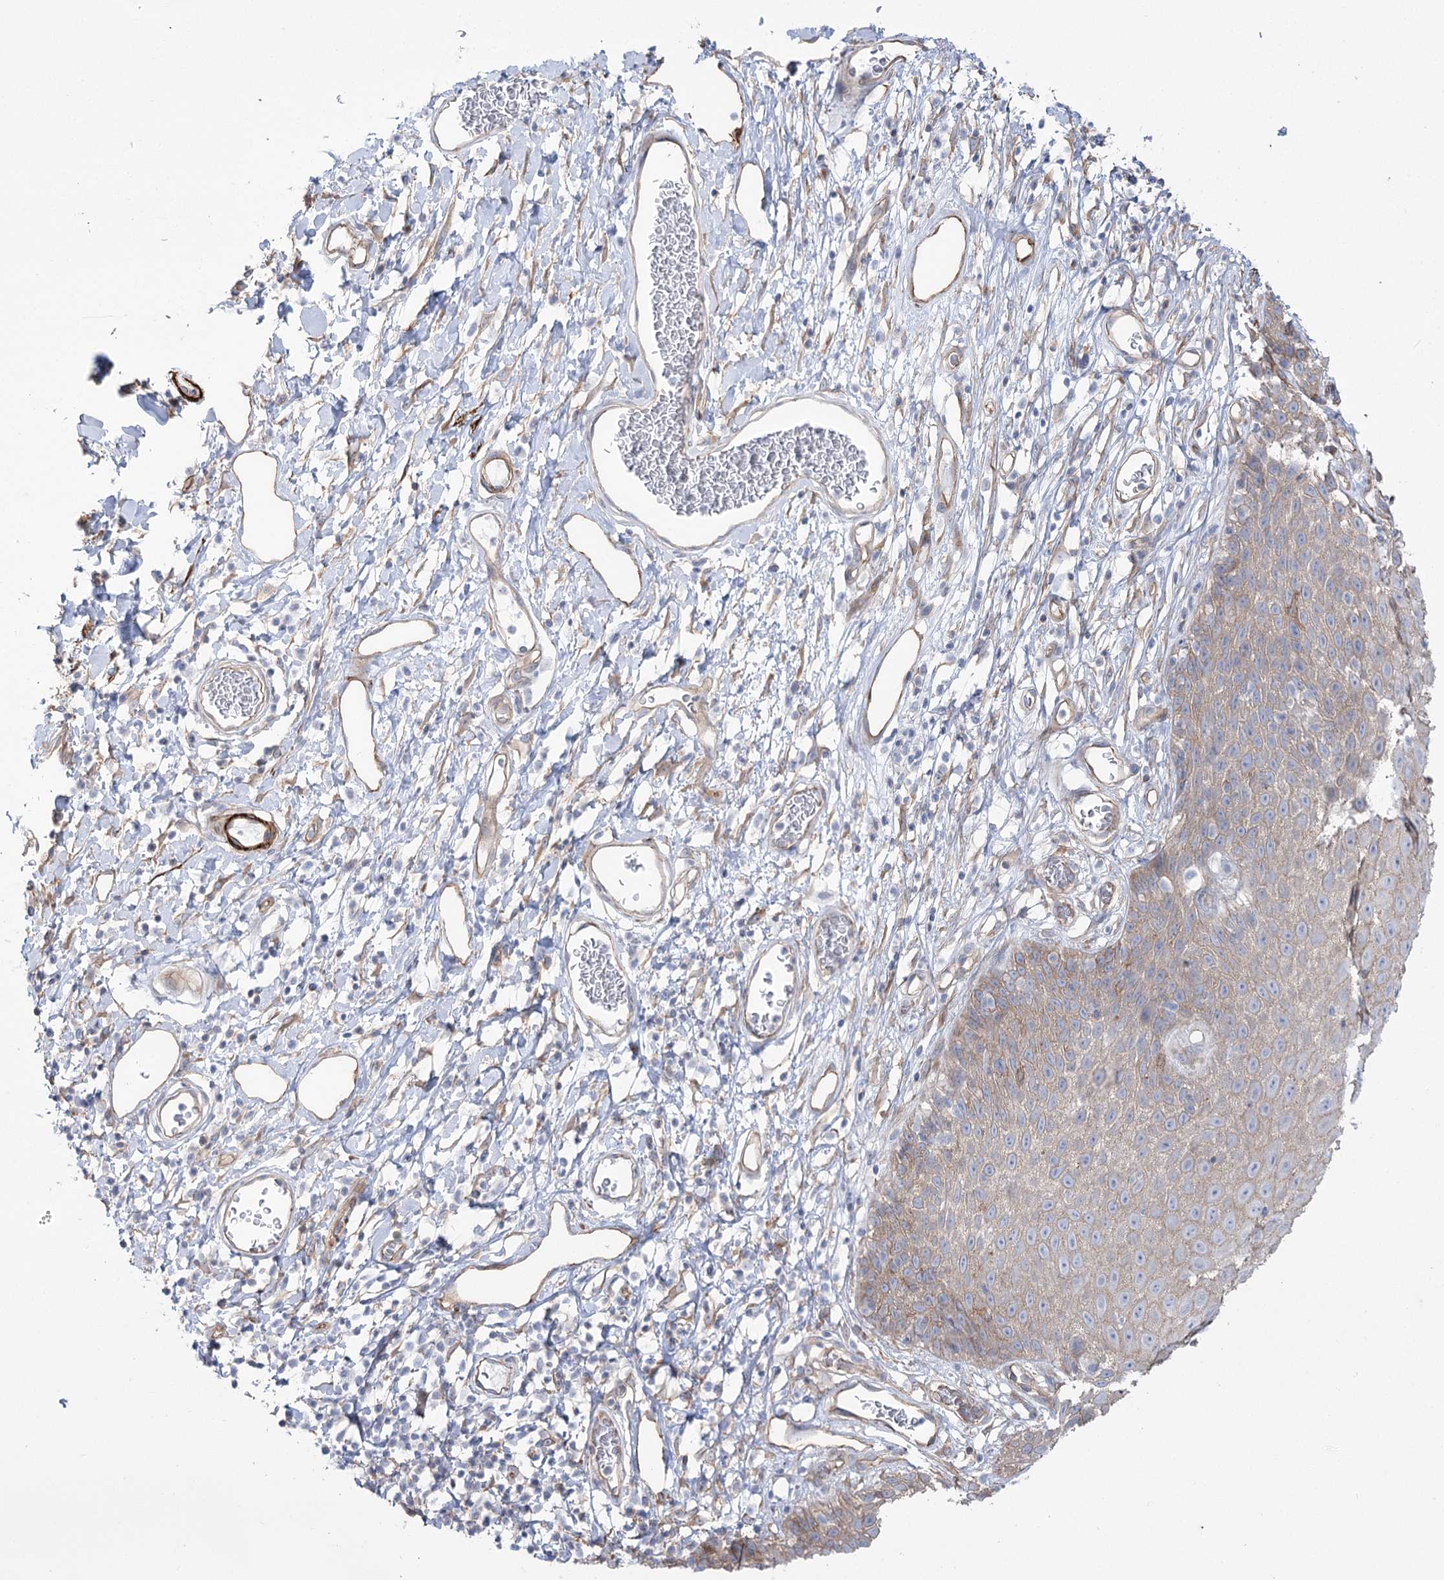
{"staining": {"intensity": "moderate", "quantity": "25%-75%", "location": "cytoplasmic/membranous"}, "tissue": "skin", "cell_type": "Epidermal cells", "image_type": "normal", "snomed": [{"axis": "morphology", "description": "Normal tissue, NOS"}, {"axis": "topography", "description": "Vulva"}], "caption": "Immunohistochemistry photomicrograph of normal human skin stained for a protein (brown), which exhibits medium levels of moderate cytoplasmic/membranous staining in about 25%-75% of epidermal cells.", "gene": "PLEKHA5", "patient": {"sex": "female", "age": 68}}